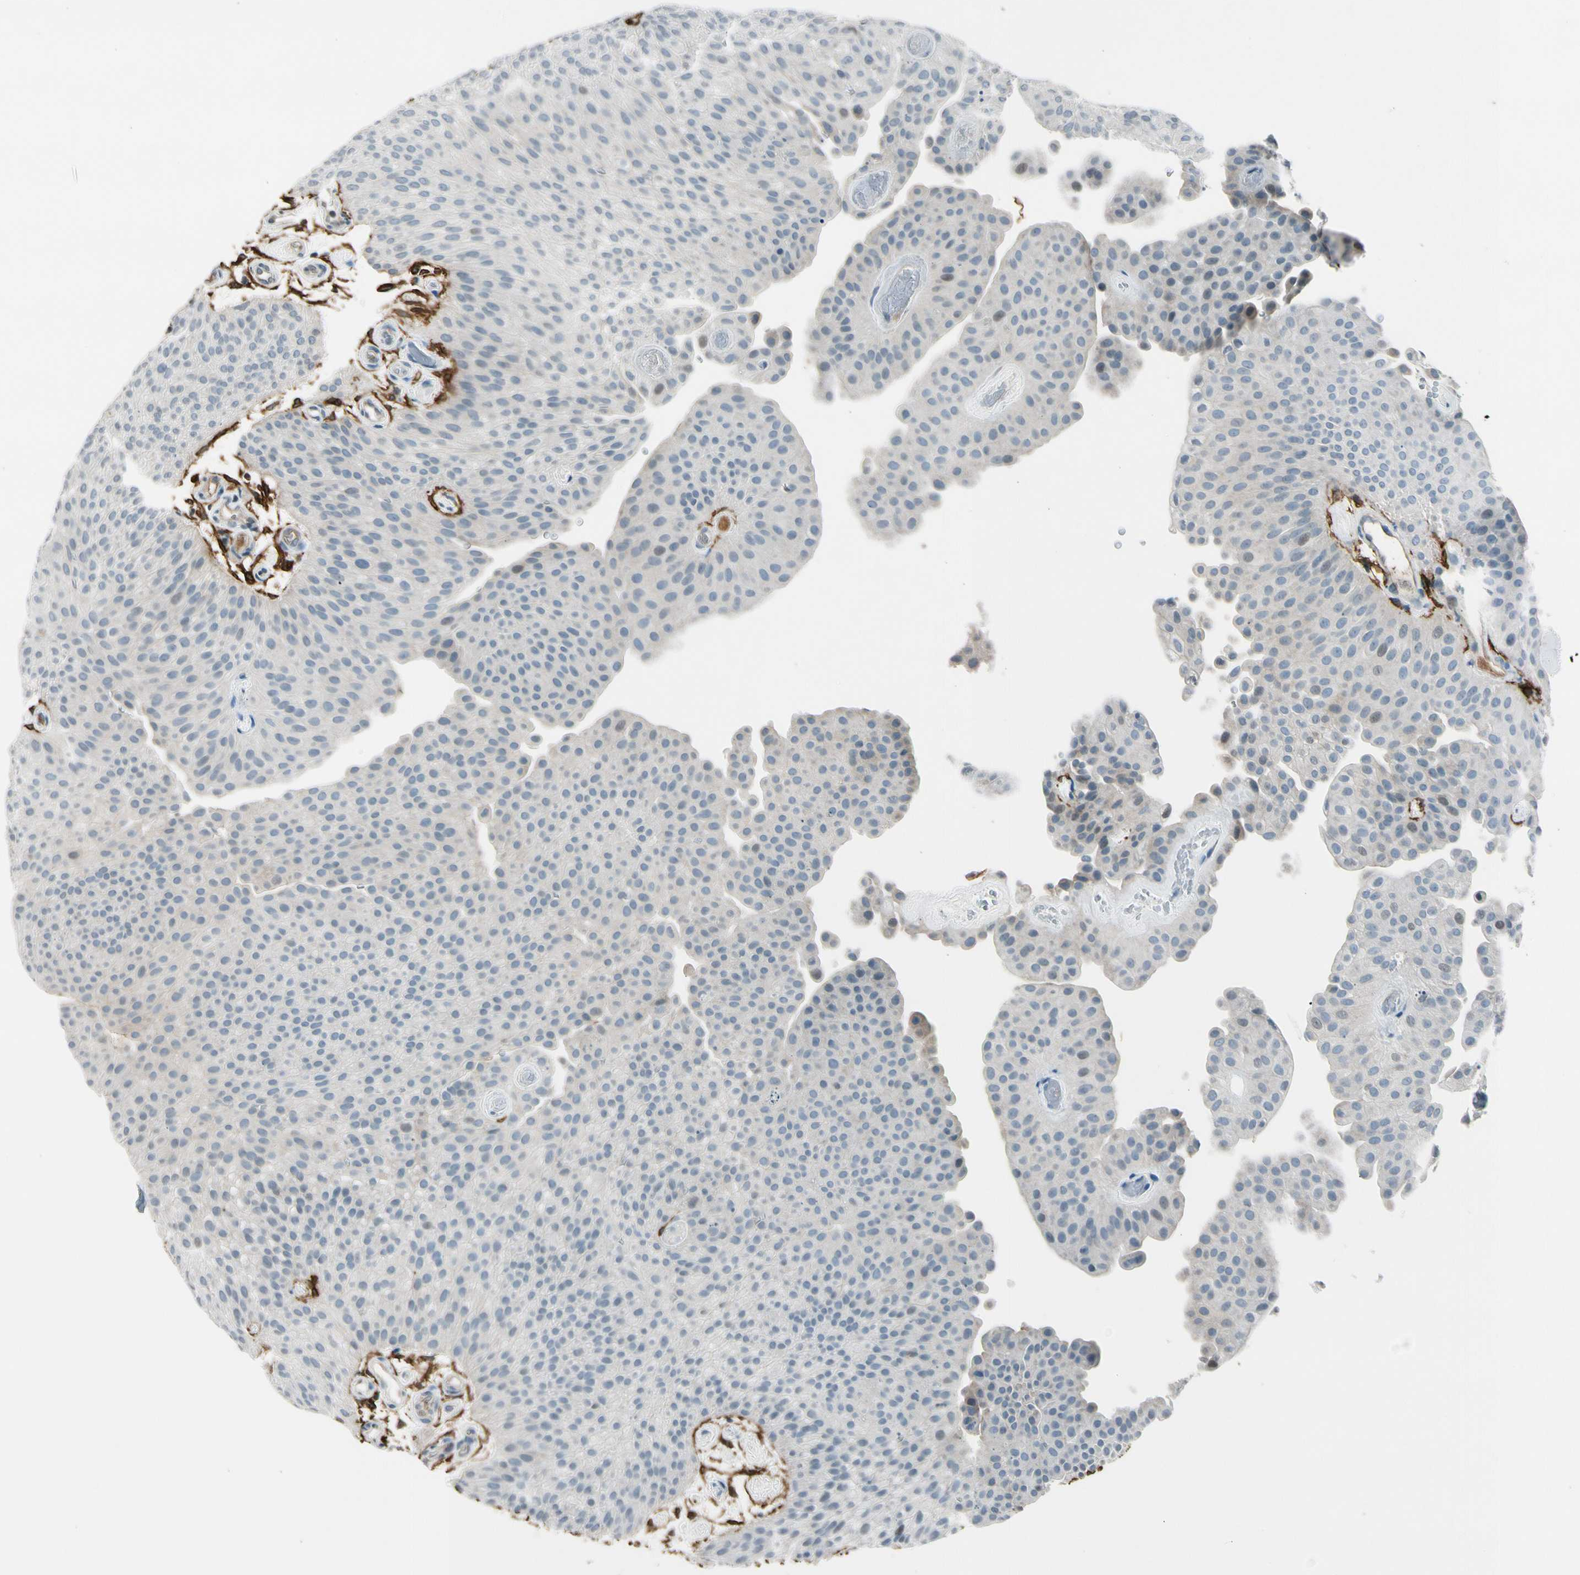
{"staining": {"intensity": "negative", "quantity": "none", "location": "none"}, "tissue": "urothelial cancer", "cell_type": "Tumor cells", "image_type": "cancer", "snomed": [{"axis": "morphology", "description": "Urothelial carcinoma, Low grade"}, {"axis": "topography", "description": "Urinary bladder"}], "caption": "Photomicrograph shows no protein positivity in tumor cells of urothelial cancer tissue.", "gene": "PDPN", "patient": {"sex": "female", "age": 60}}